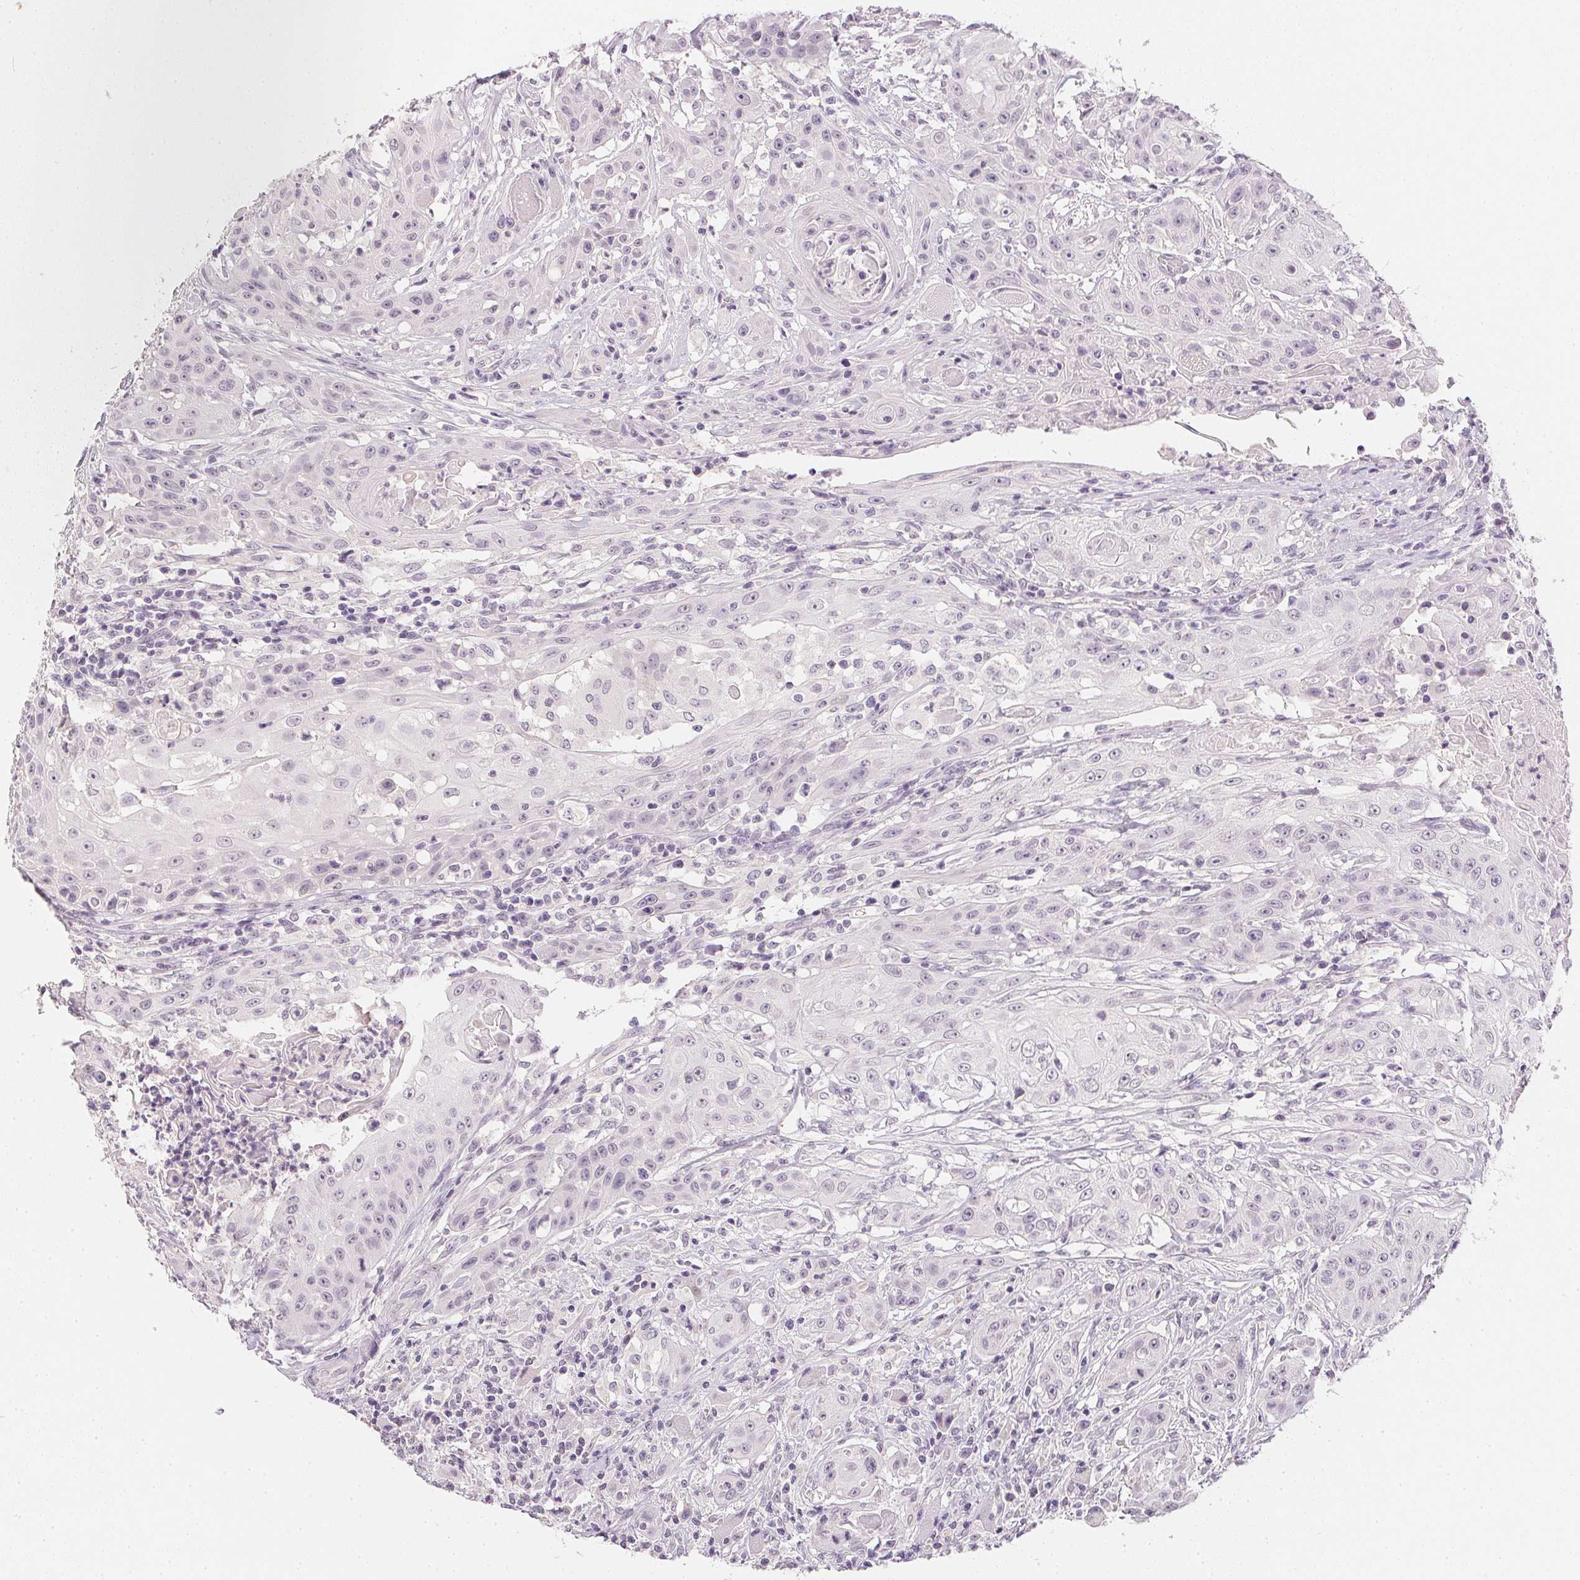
{"staining": {"intensity": "negative", "quantity": "none", "location": "none"}, "tissue": "head and neck cancer", "cell_type": "Tumor cells", "image_type": "cancer", "snomed": [{"axis": "morphology", "description": "Squamous cell carcinoma, NOS"}, {"axis": "topography", "description": "Oral tissue"}, {"axis": "topography", "description": "Head-Neck"}, {"axis": "topography", "description": "Neck, NOS"}], "caption": "This is an IHC histopathology image of human head and neck cancer. There is no positivity in tumor cells.", "gene": "PPY", "patient": {"sex": "female", "age": 55}}